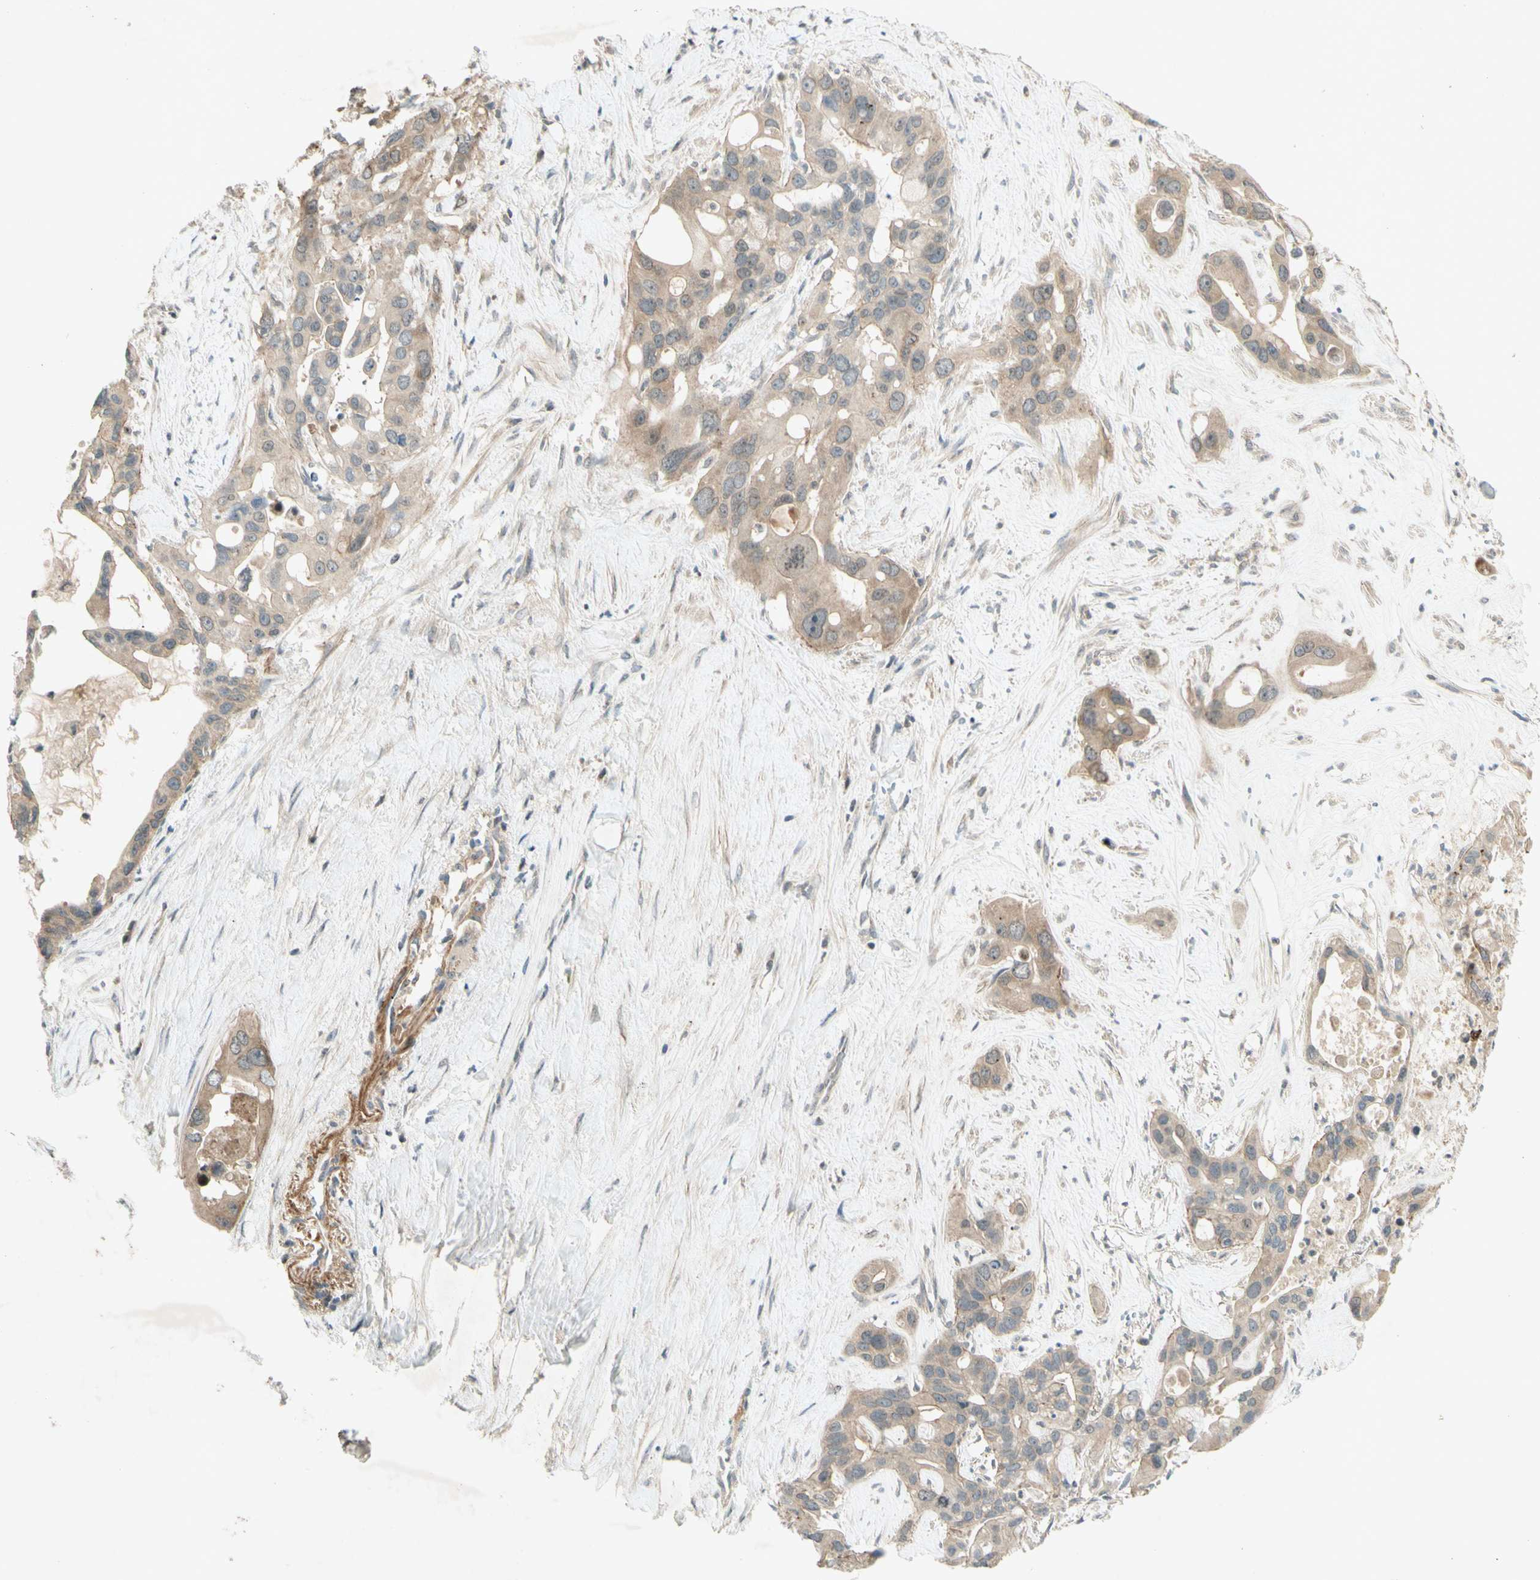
{"staining": {"intensity": "moderate", "quantity": "25%-75%", "location": "cytoplasmic/membranous"}, "tissue": "liver cancer", "cell_type": "Tumor cells", "image_type": "cancer", "snomed": [{"axis": "morphology", "description": "Cholangiocarcinoma"}, {"axis": "topography", "description": "Liver"}], "caption": "Tumor cells show moderate cytoplasmic/membranous expression in approximately 25%-75% of cells in liver cholangiocarcinoma.", "gene": "ETF1", "patient": {"sex": "female", "age": 65}}